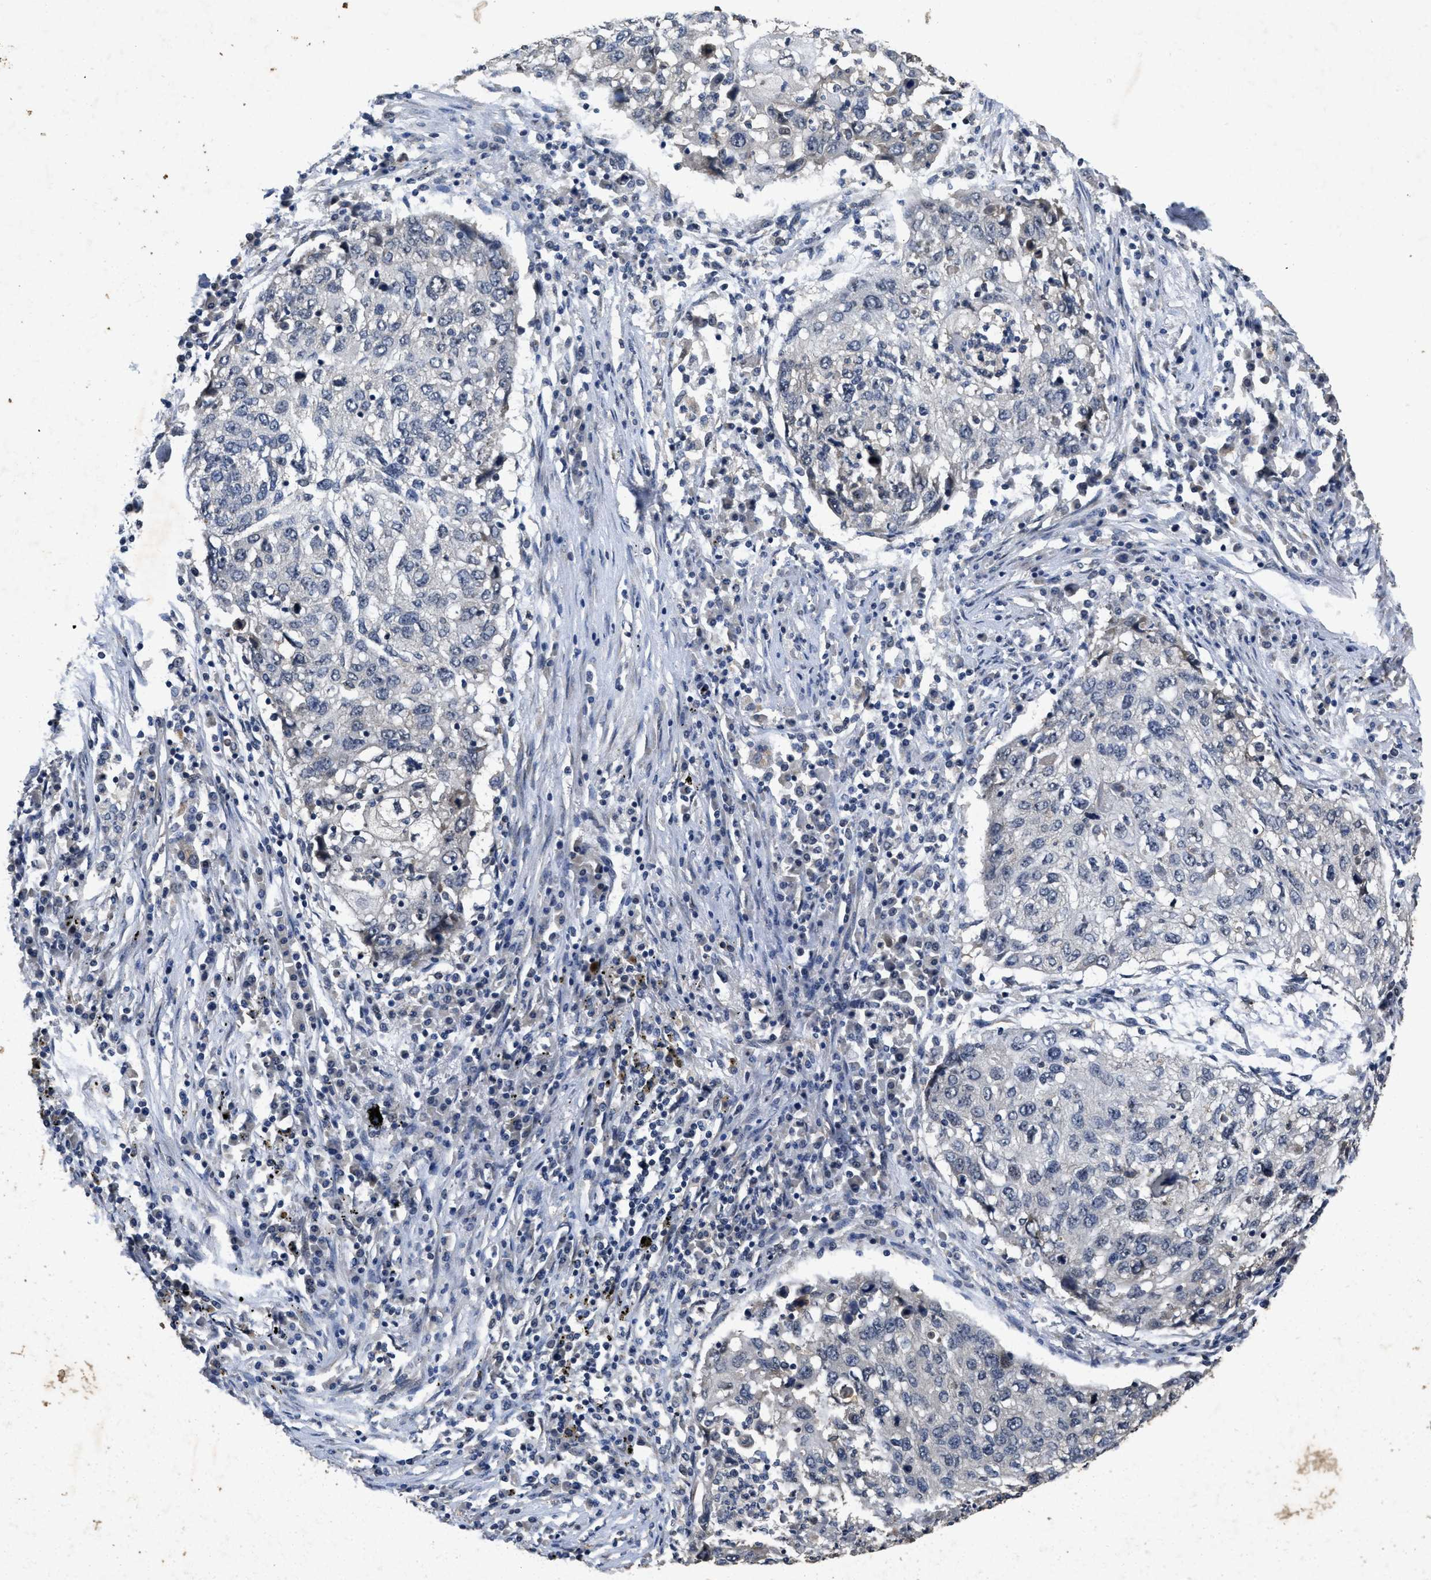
{"staining": {"intensity": "negative", "quantity": "none", "location": "none"}, "tissue": "lung cancer", "cell_type": "Tumor cells", "image_type": "cancer", "snomed": [{"axis": "morphology", "description": "Squamous cell carcinoma, NOS"}, {"axis": "topography", "description": "Lung"}], "caption": "The micrograph reveals no significant expression in tumor cells of squamous cell carcinoma (lung). (DAB immunohistochemistry (IHC), high magnification).", "gene": "PAPOLG", "patient": {"sex": "female", "age": 63}}